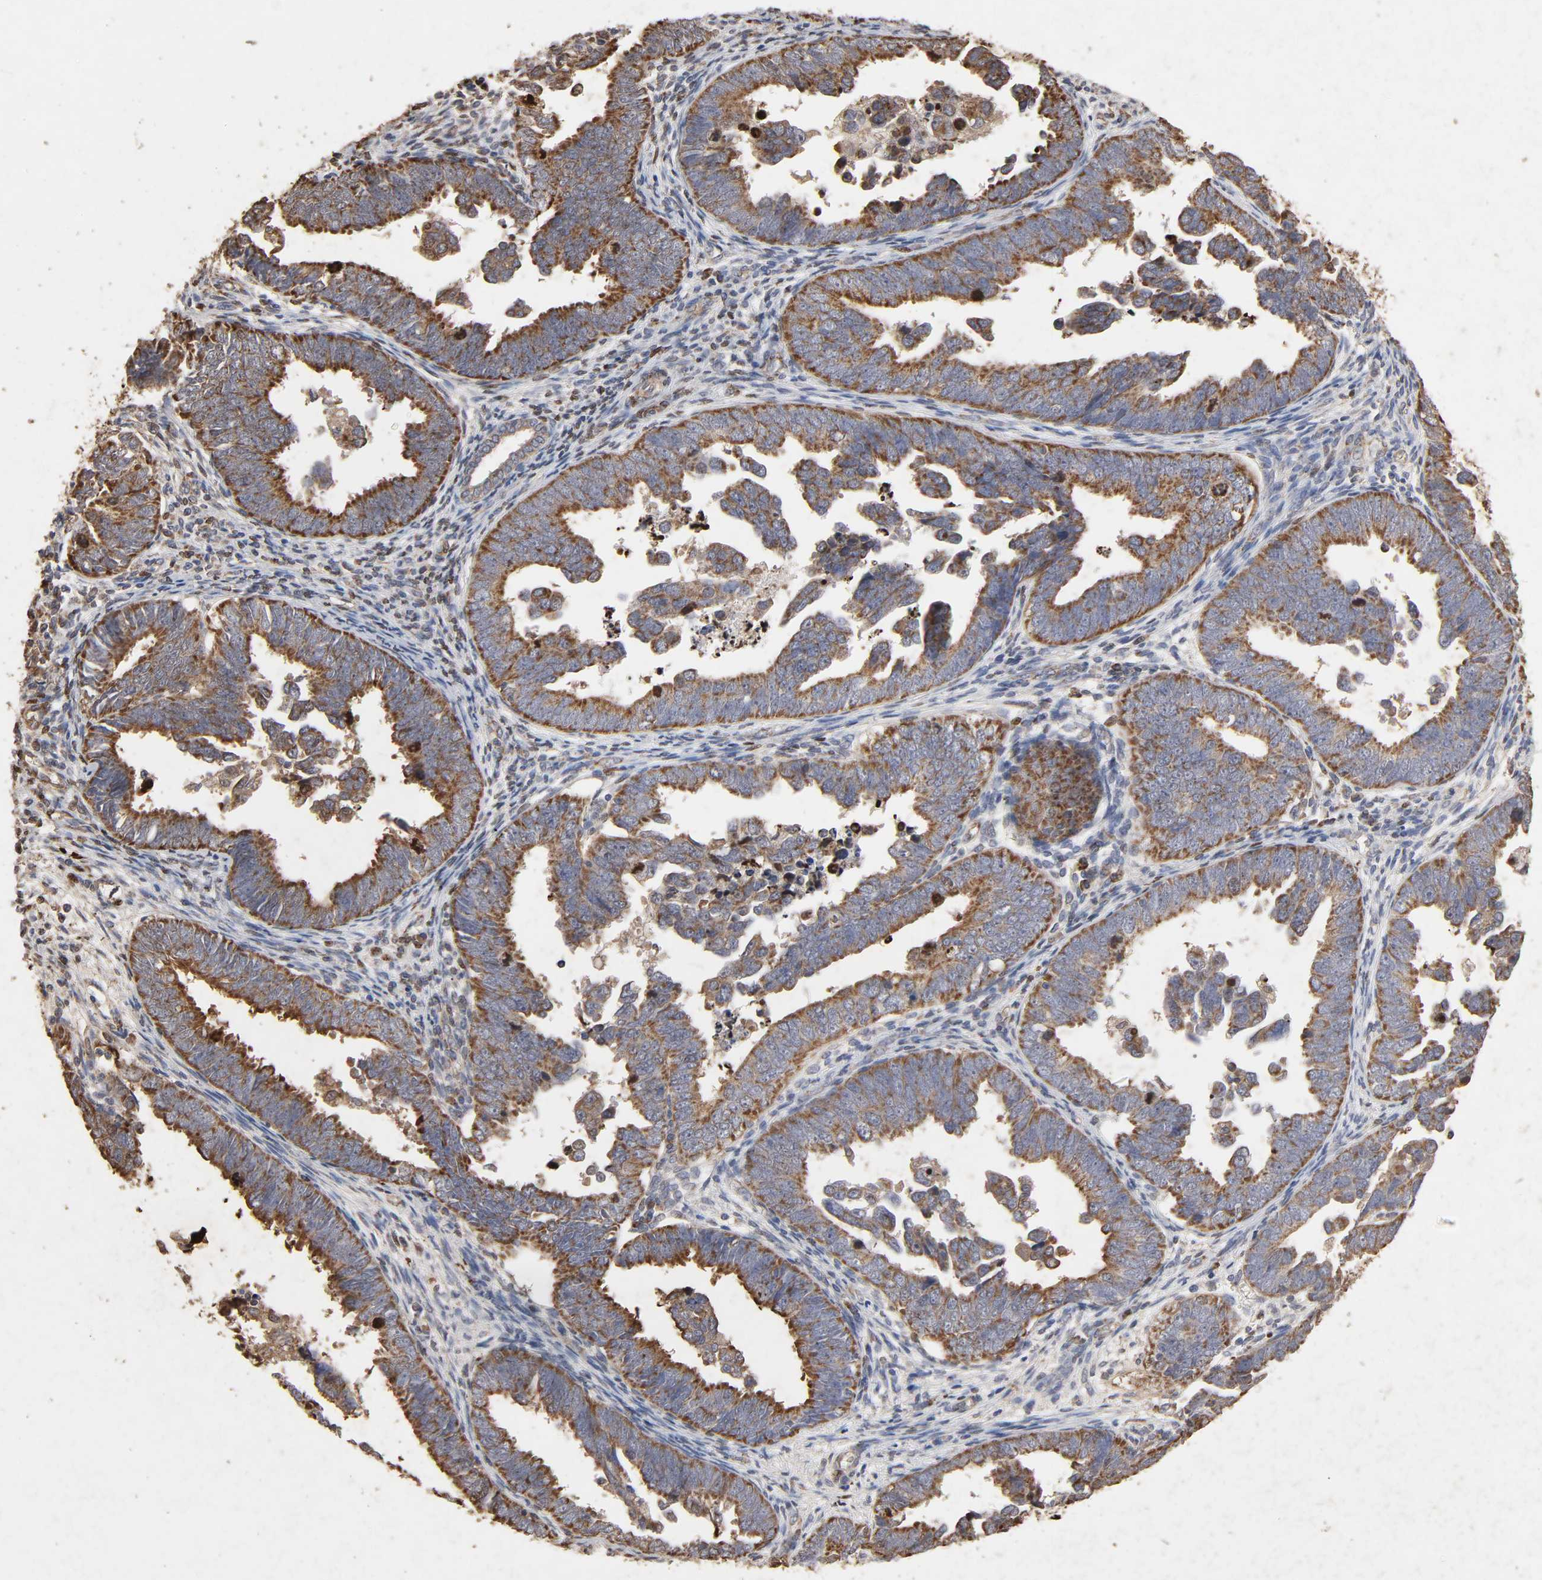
{"staining": {"intensity": "moderate", "quantity": "25%-75%", "location": "cytoplasmic/membranous"}, "tissue": "endometrial cancer", "cell_type": "Tumor cells", "image_type": "cancer", "snomed": [{"axis": "morphology", "description": "Adenocarcinoma, NOS"}, {"axis": "topography", "description": "Endometrium"}], "caption": "Immunohistochemical staining of endometrial cancer exhibits medium levels of moderate cytoplasmic/membranous staining in about 25%-75% of tumor cells.", "gene": "CYCS", "patient": {"sex": "female", "age": 75}}